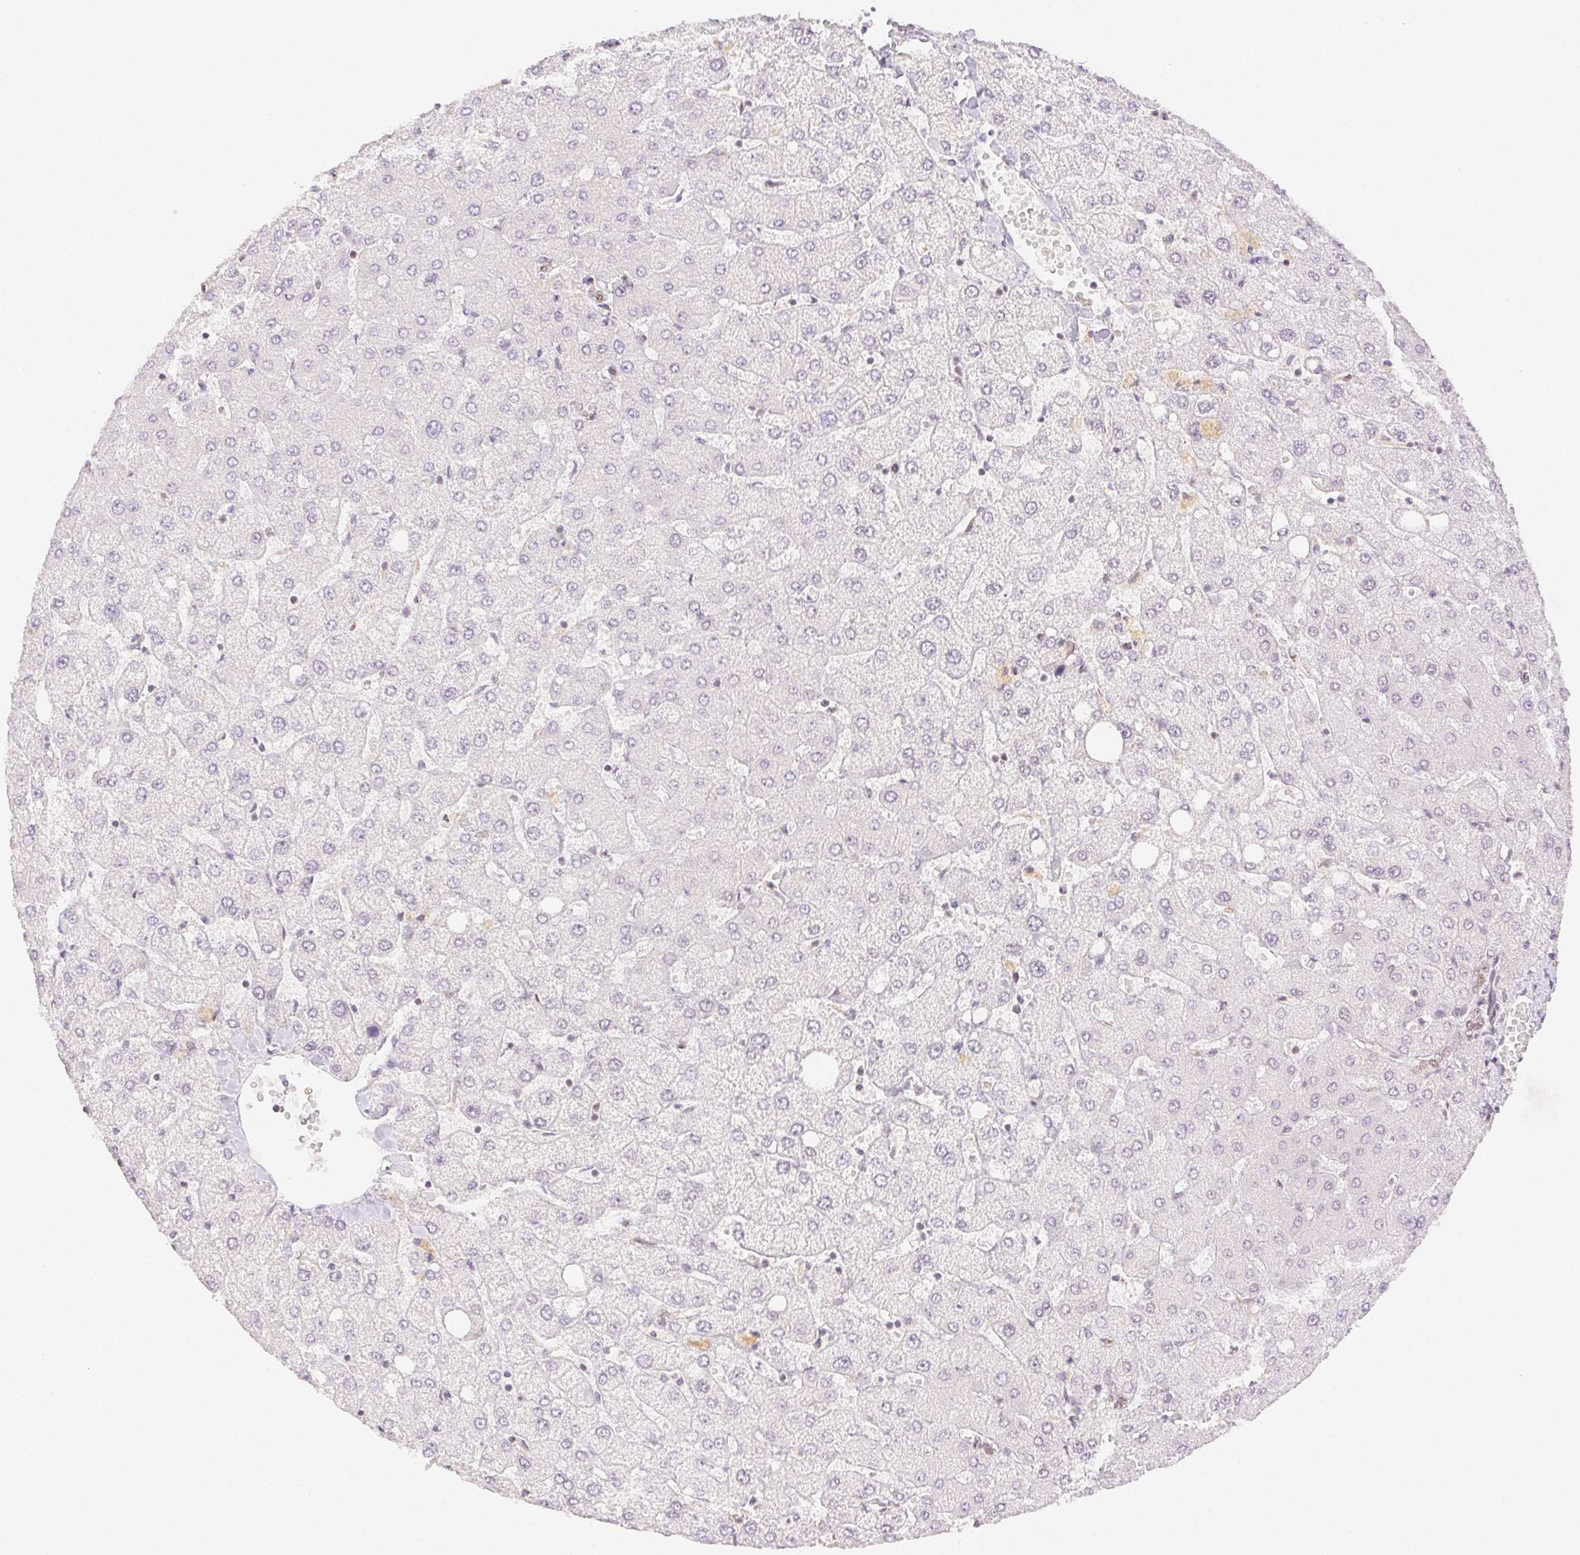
{"staining": {"intensity": "moderate", "quantity": "<25%", "location": "nuclear"}, "tissue": "liver", "cell_type": "Cholangiocytes", "image_type": "normal", "snomed": [{"axis": "morphology", "description": "Normal tissue, NOS"}, {"axis": "topography", "description": "Liver"}], "caption": "Brown immunohistochemical staining in unremarkable liver exhibits moderate nuclear positivity in approximately <25% of cholangiocytes. Immunohistochemistry (ihc) stains the protein of interest in brown and the nuclei are stained blue.", "gene": "H2AZ1", "patient": {"sex": "female", "age": 54}}